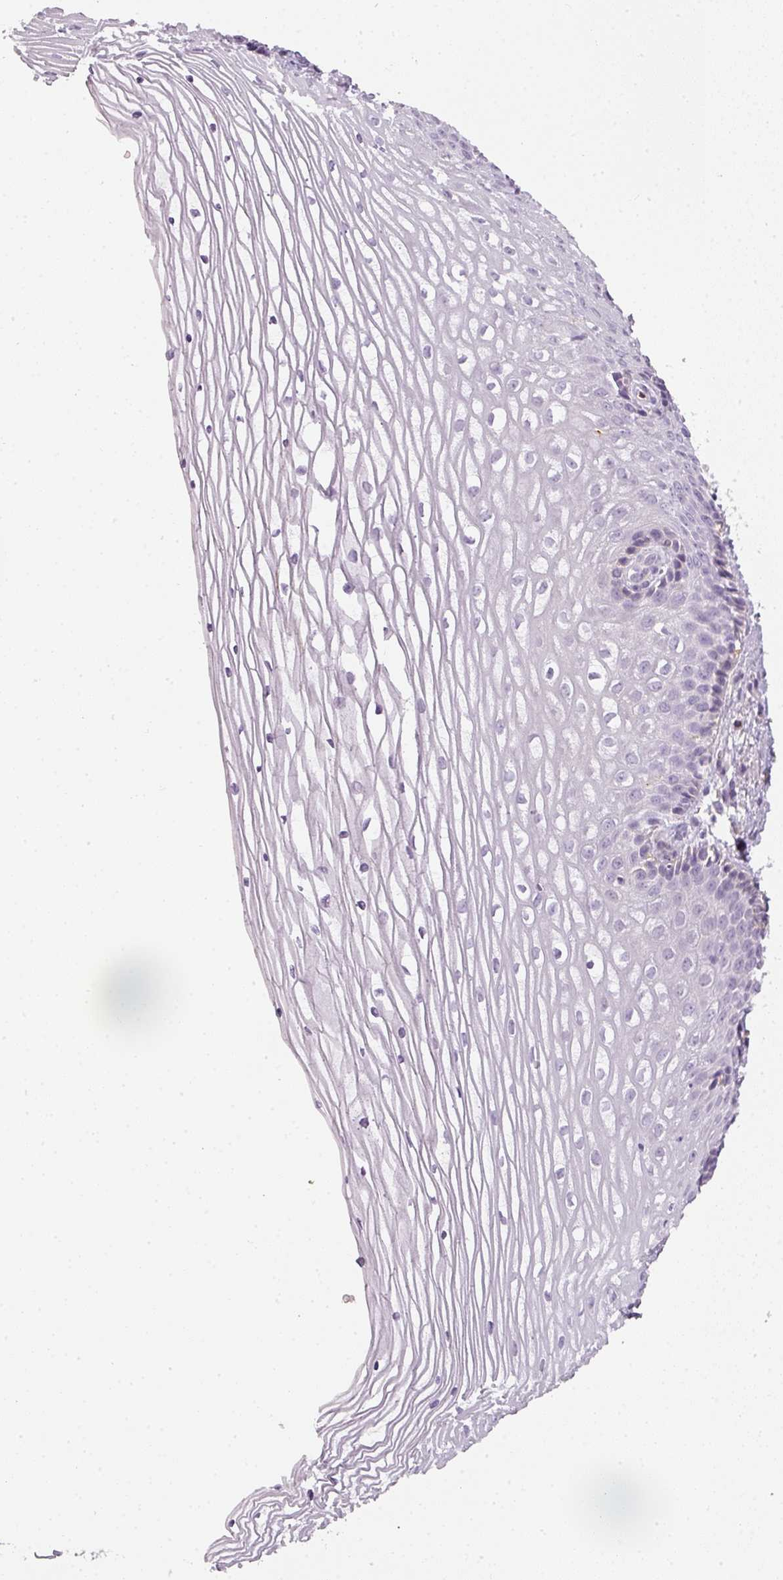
{"staining": {"intensity": "negative", "quantity": "none", "location": "none"}, "tissue": "cervix", "cell_type": "Glandular cells", "image_type": "normal", "snomed": [{"axis": "morphology", "description": "Normal tissue, NOS"}, {"axis": "topography", "description": "Cervix"}], "caption": "This is a image of immunohistochemistry staining of unremarkable cervix, which shows no positivity in glandular cells. Nuclei are stained in blue.", "gene": "TMEM42", "patient": {"sex": "female", "age": 47}}